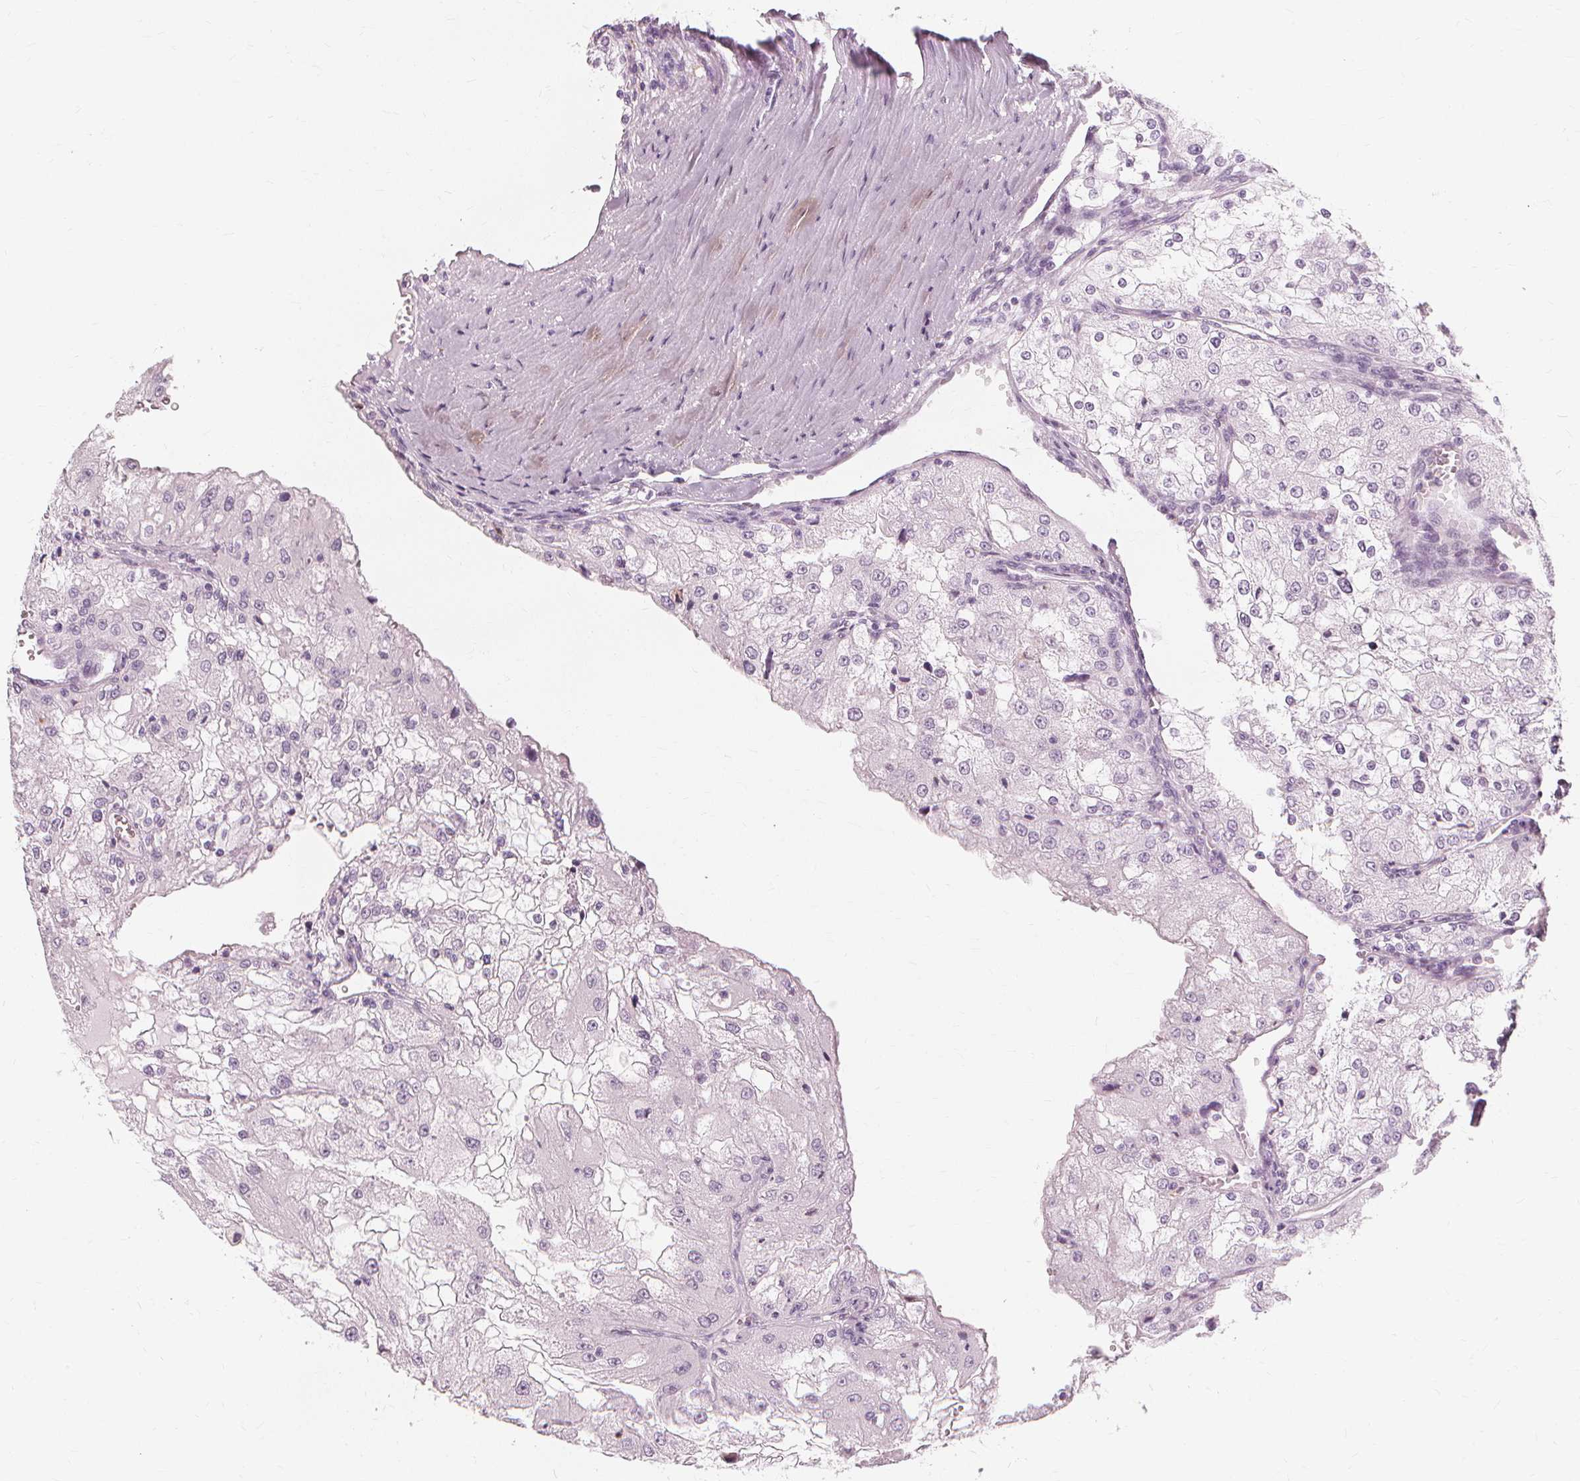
{"staining": {"intensity": "negative", "quantity": "none", "location": "none"}, "tissue": "renal cancer", "cell_type": "Tumor cells", "image_type": "cancer", "snomed": [{"axis": "morphology", "description": "Adenocarcinoma, NOS"}, {"axis": "topography", "description": "Kidney"}], "caption": "Micrograph shows no significant protein expression in tumor cells of adenocarcinoma (renal).", "gene": "TFF1", "patient": {"sex": "female", "age": 74}}